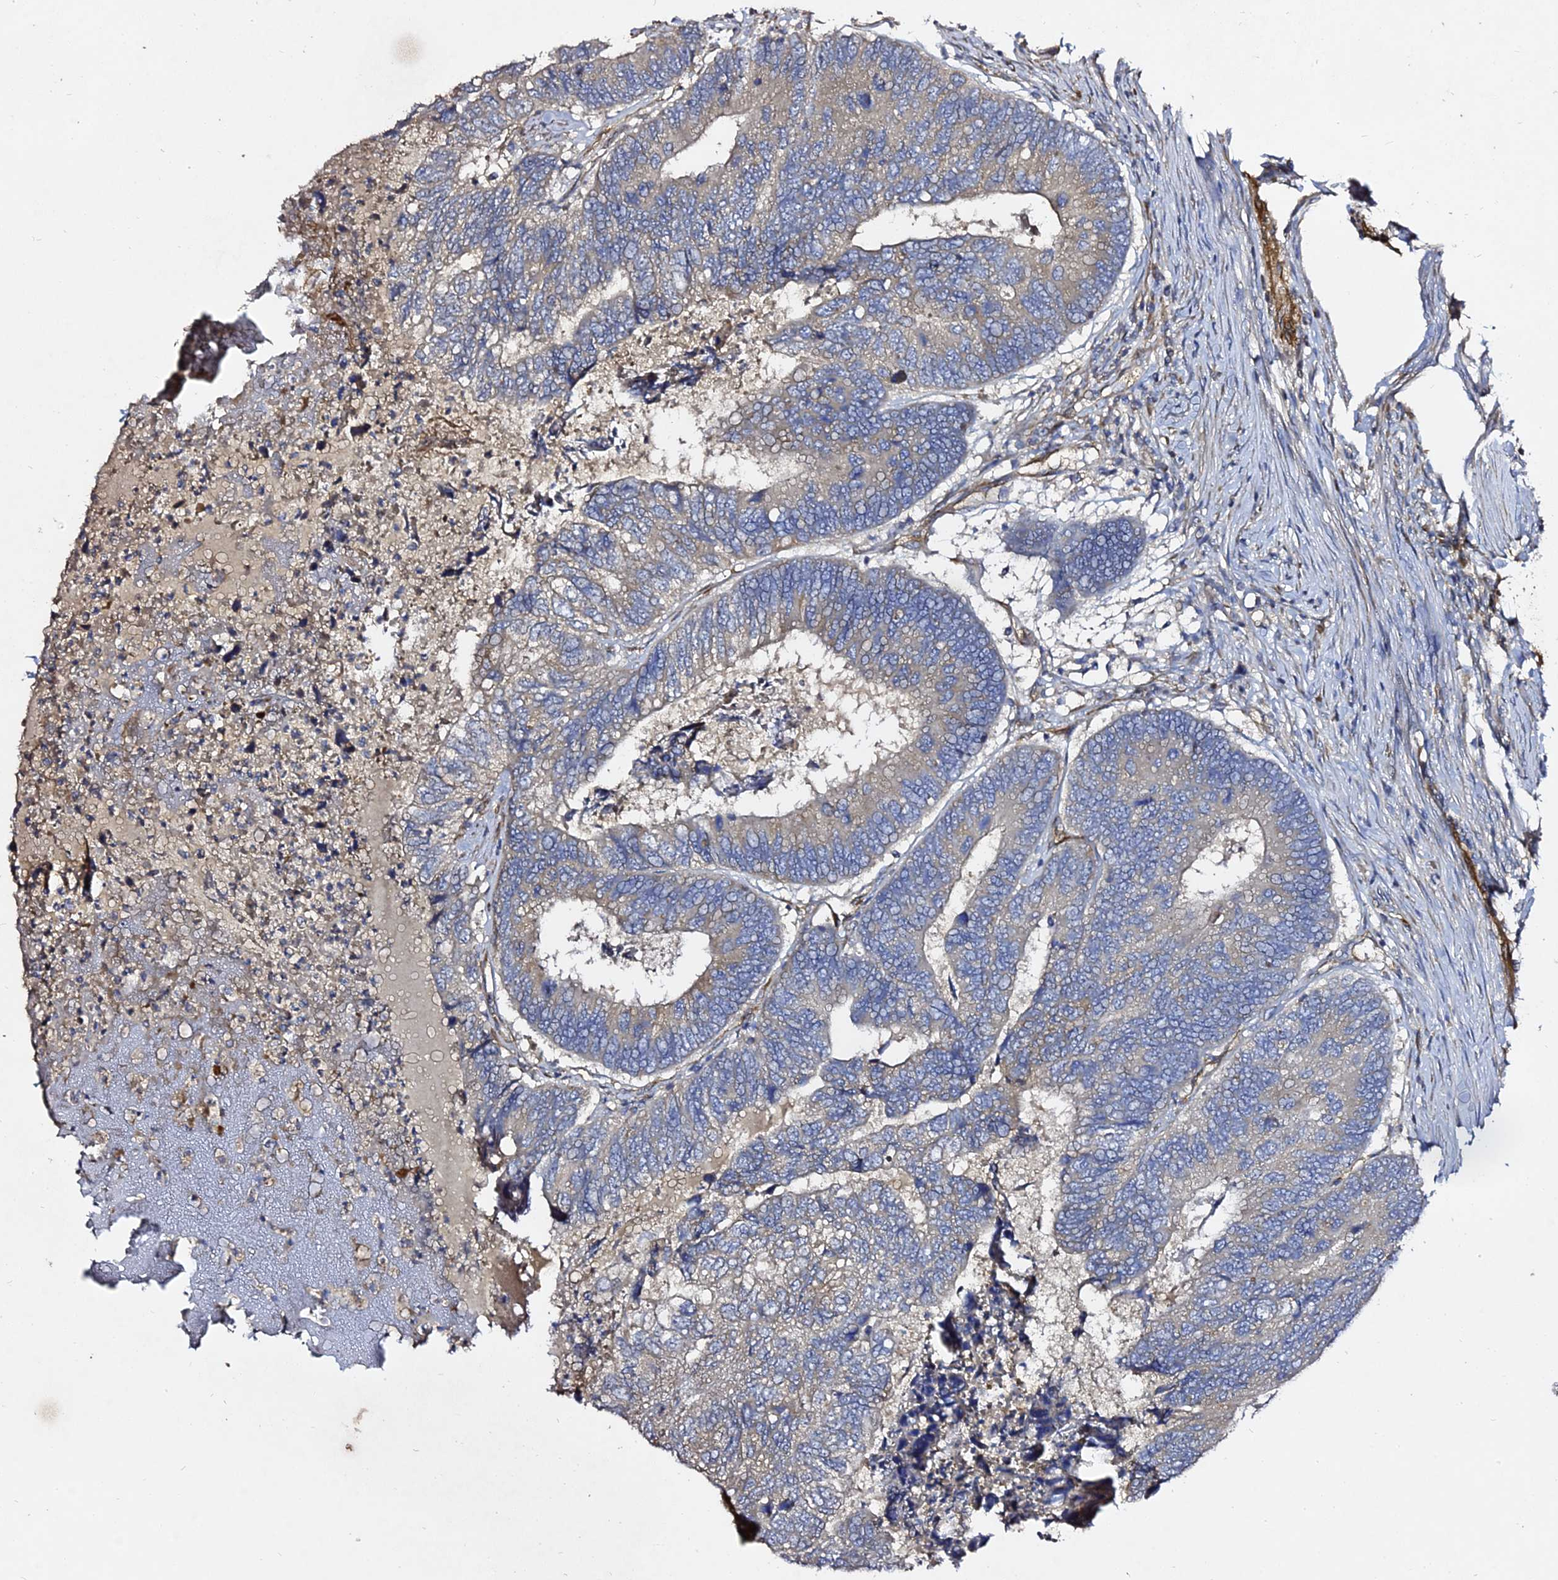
{"staining": {"intensity": "weak", "quantity": "25%-75%", "location": "cytoplasmic/membranous"}, "tissue": "colorectal cancer", "cell_type": "Tumor cells", "image_type": "cancer", "snomed": [{"axis": "morphology", "description": "Adenocarcinoma, NOS"}, {"axis": "topography", "description": "Colon"}], "caption": "About 25%-75% of tumor cells in colorectal cancer (adenocarcinoma) reveal weak cytoplasmic/membranous protein expression as visualized by brown immunohistochemical staining.", "gene": "GRTP1", "patient": {"sex": "female", "age": 67}}